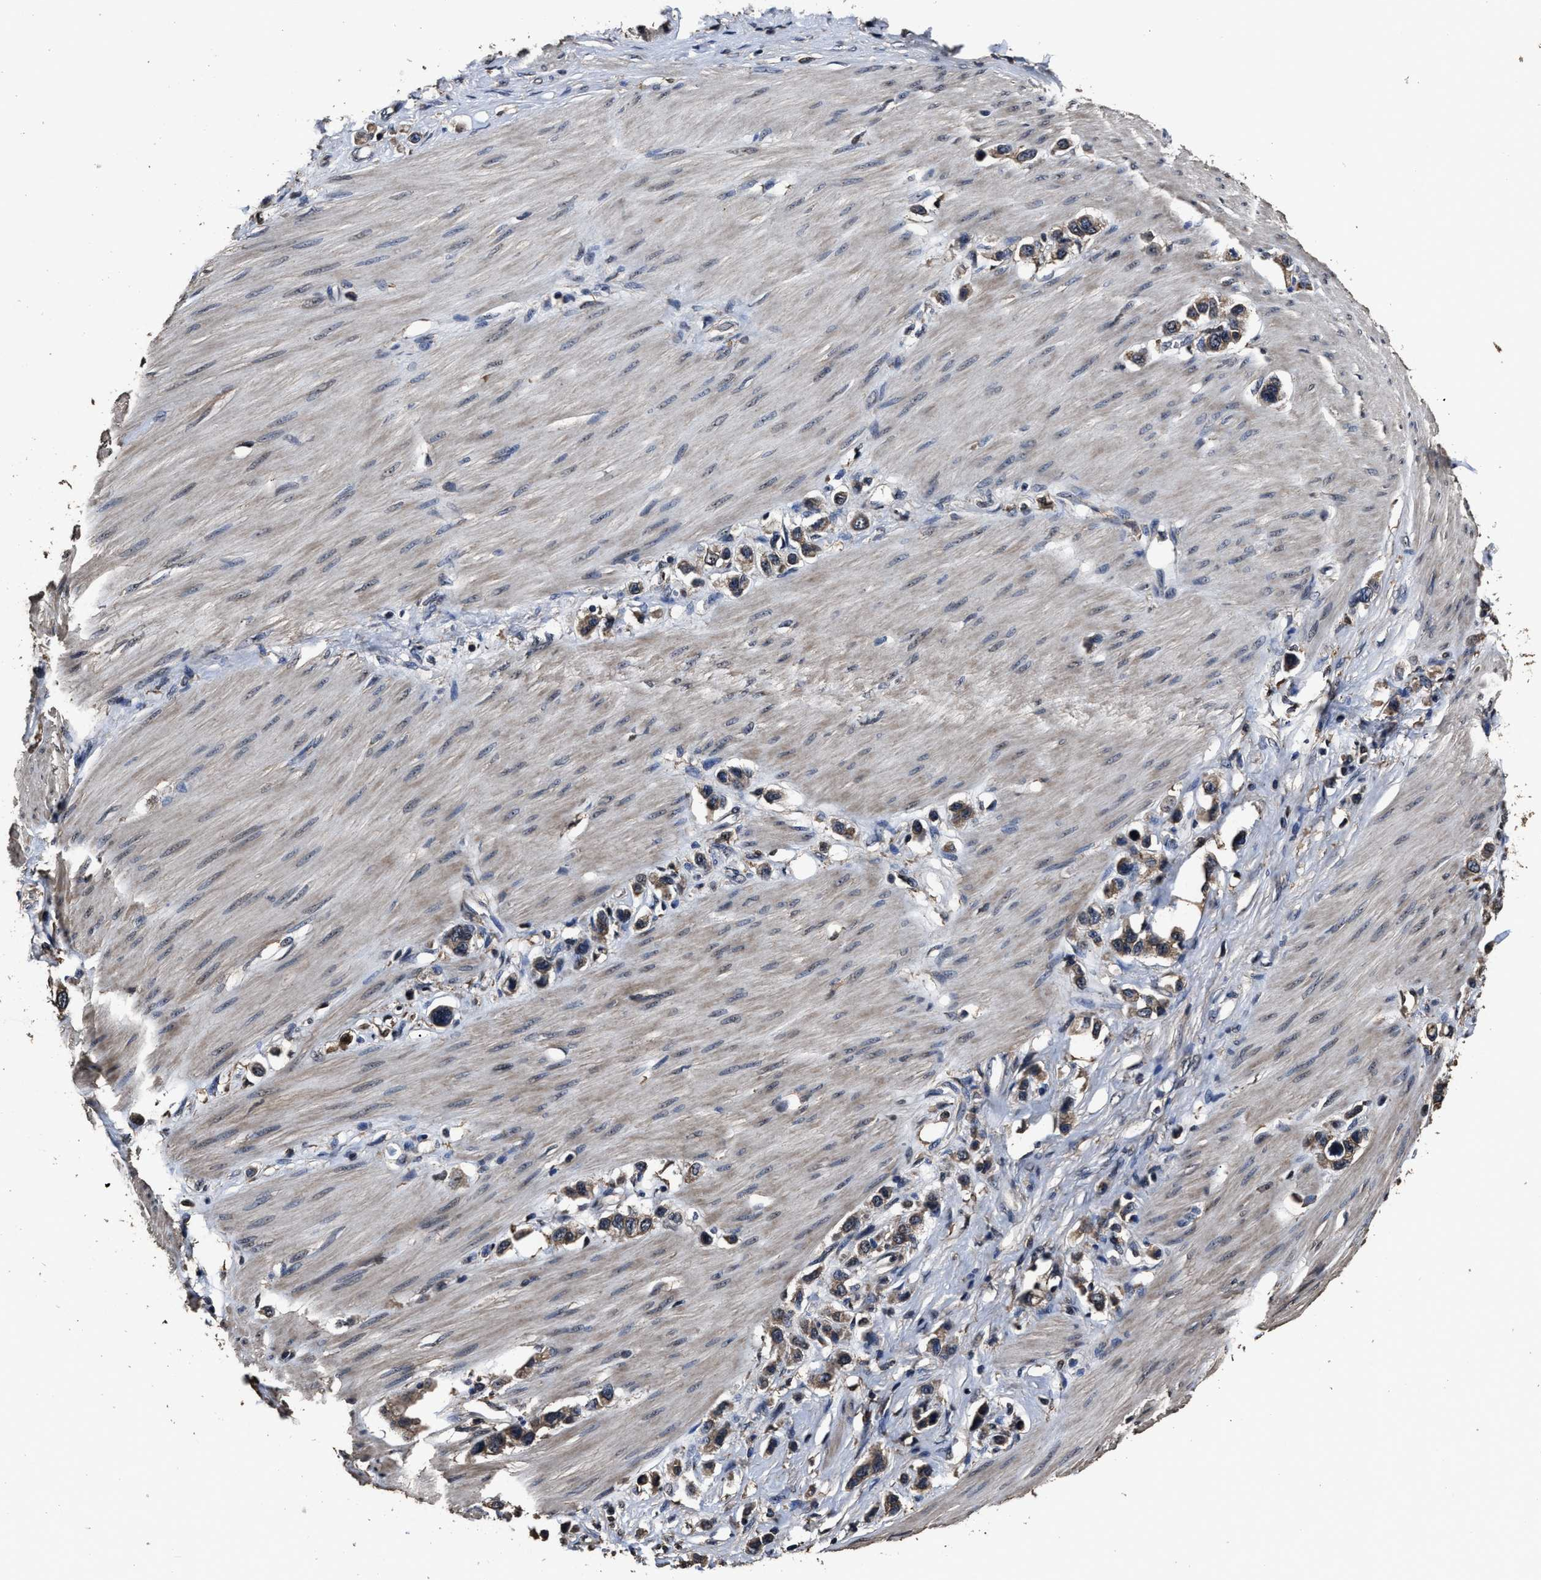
{"staining": {"intensity": "moderate", "quantity": "25%-75%", "location": "cytoplasmic/membranous"}, "tissue": "stomach cancer", "cell_type": "Tumor cells", "image_type": "cancer", "snomed": [{"axis": "morphology", "description": "Adenocarcinoma, NOS"}, {"axis": "topography", "description": "Stomach"}], "caption": "Moderate cytoplasmic/membranous positivity is identified in about 25%-75% of tumor cells in stomach cancer. The staining is performed using DAB brown chromogen to label protein expression. The nuclei are counter-stained blue using hematoxylin.", "gene": "RSBN1L", "patient": {"sex": "female", "age": 65}}